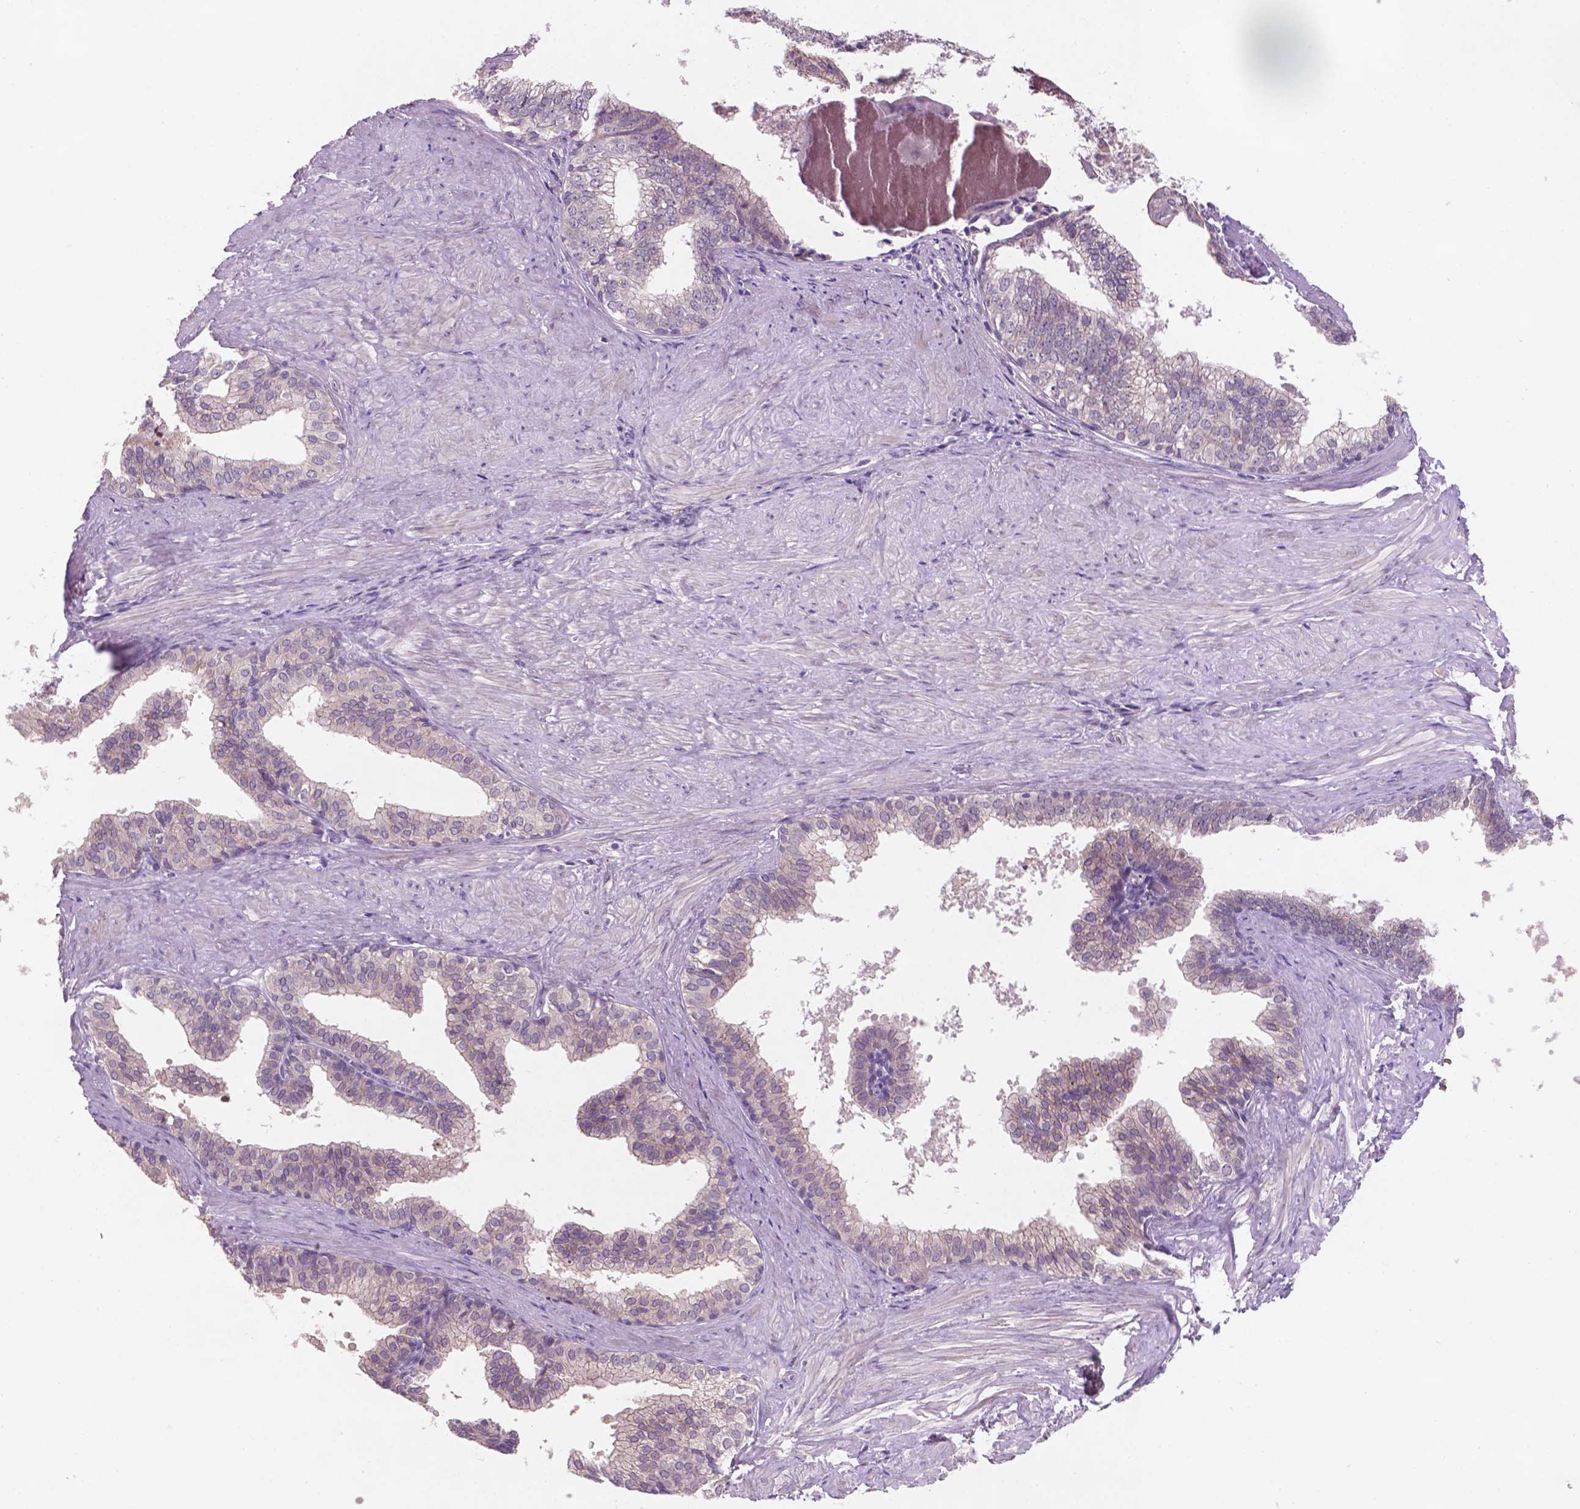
{"staining": {"intensity": "negative", "quantity": "none", "location": "none"}, "tissue": "prostate", "cell_type": "Glandular cells", "image_type": "normal", "snomed": [{"axis": "morphology", "description": "Normal tissue, NOS"}, {"axis": "topography", "description": "Prostate"}, {"axis": "topography", "description": "Peripheral nerve tissue"}], "caption": "Immunohistochemistry (IHC) histopathology image of unremarkable prostate: prostate stained with DAB exhibits no significant protein expression in glandular cells.", "gene": "GXYLT2", "patient": {"sex": "male", "age": 55}}